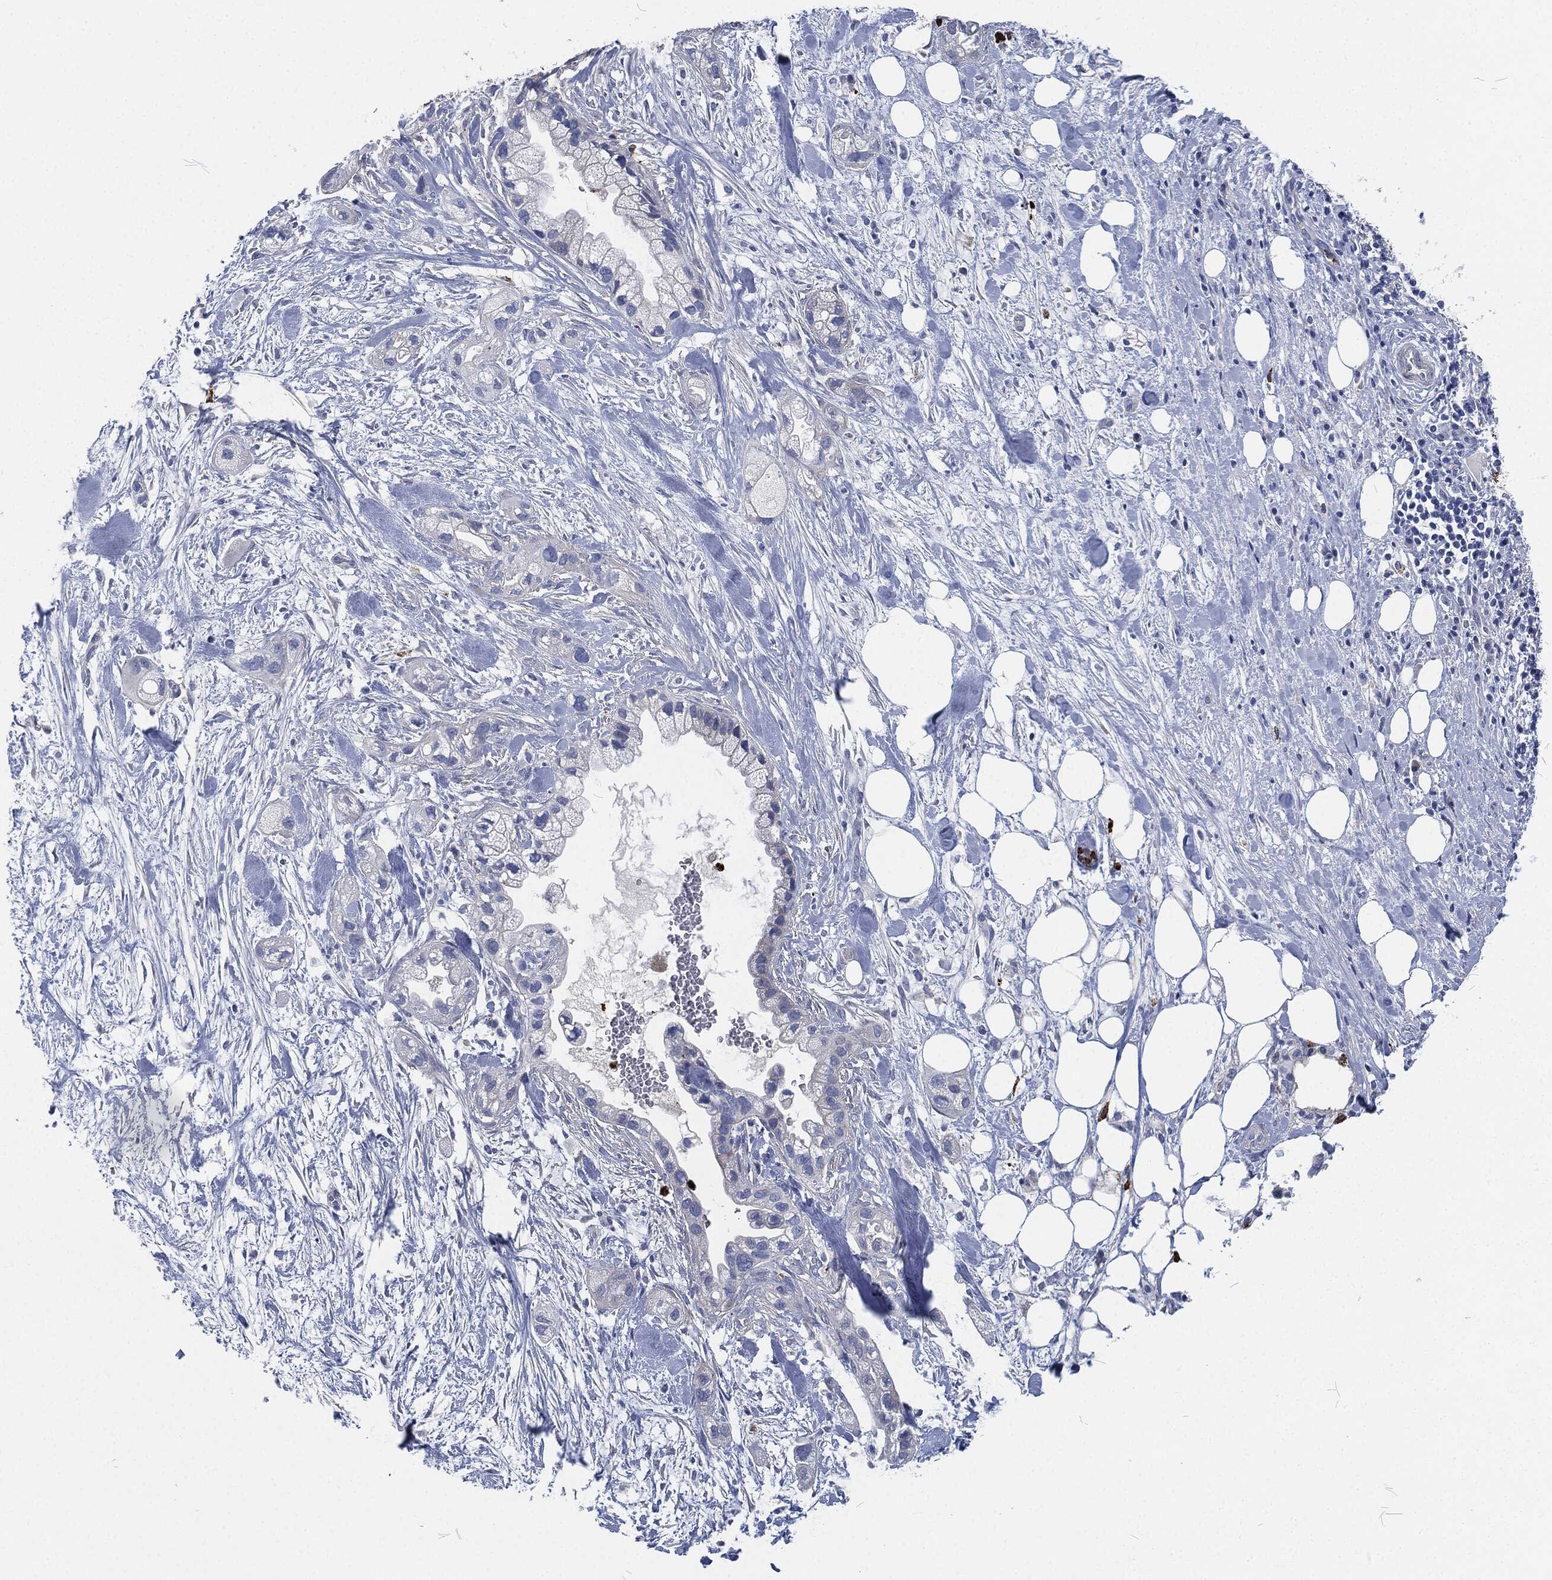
{"staining": {"intensity": "negative", "quantity": "none", "location": "none"}, "tissue": "pancreatic cancer", "cell_type": "Tumor cells", "image_type": "cancer", "snomed": [{"axis": "morphology", "description": "Adenocarcinoma, NOS"}, {"axis": "topography", "description": "Pancreas"}], "caption": "This is a histopathology image of immunohistochemistry (IHC) staining of pancreatic cancer (adenocarcinoma), which shows no expression in tumor cells.", "gene": "MPO", "patient": {"sex": "male", "age": 44}}